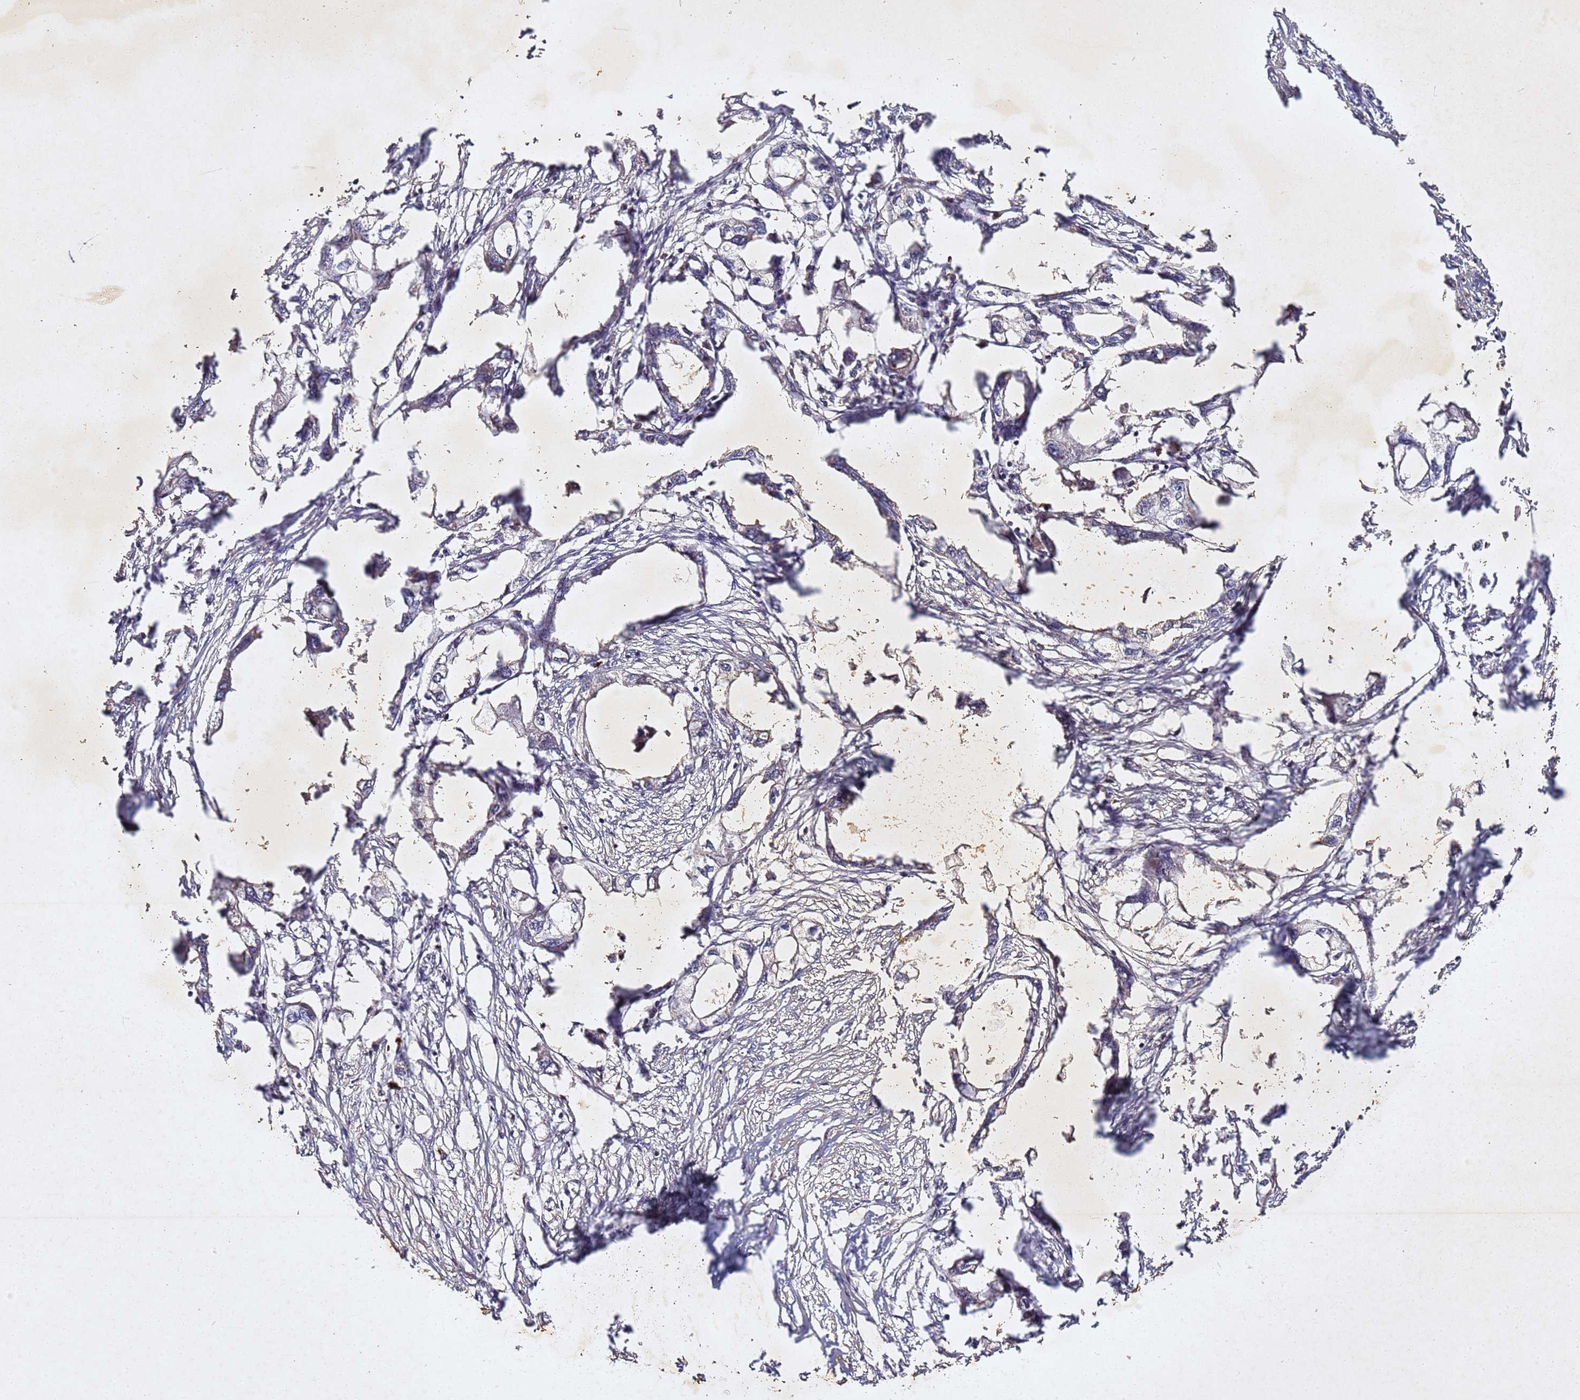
{"staining": {"intensity": "negative", "quantity": "none", "location": "none"}, "tissue": "endometrial cancer", "cell_type": "Tumor cells", "image_type": "cancer", "snomed": [{"axis": "morphology", "description": "Adenocarcinoma, NOS"}, {"axis": "morphology", "description": "Adenocarcinoma, metastatic, NOS"}, {"axis": "topography", "description": "Adipose tissue"}, {"axis": "topography", "description": "Endometrium"}], "caption": "Protein analysis of endometrial cancer (adenocarcinoma) exhibits no significant positivity in tumor cells.", "gene": "SV2B", "patient": {"sex": "female", "age": 67}}